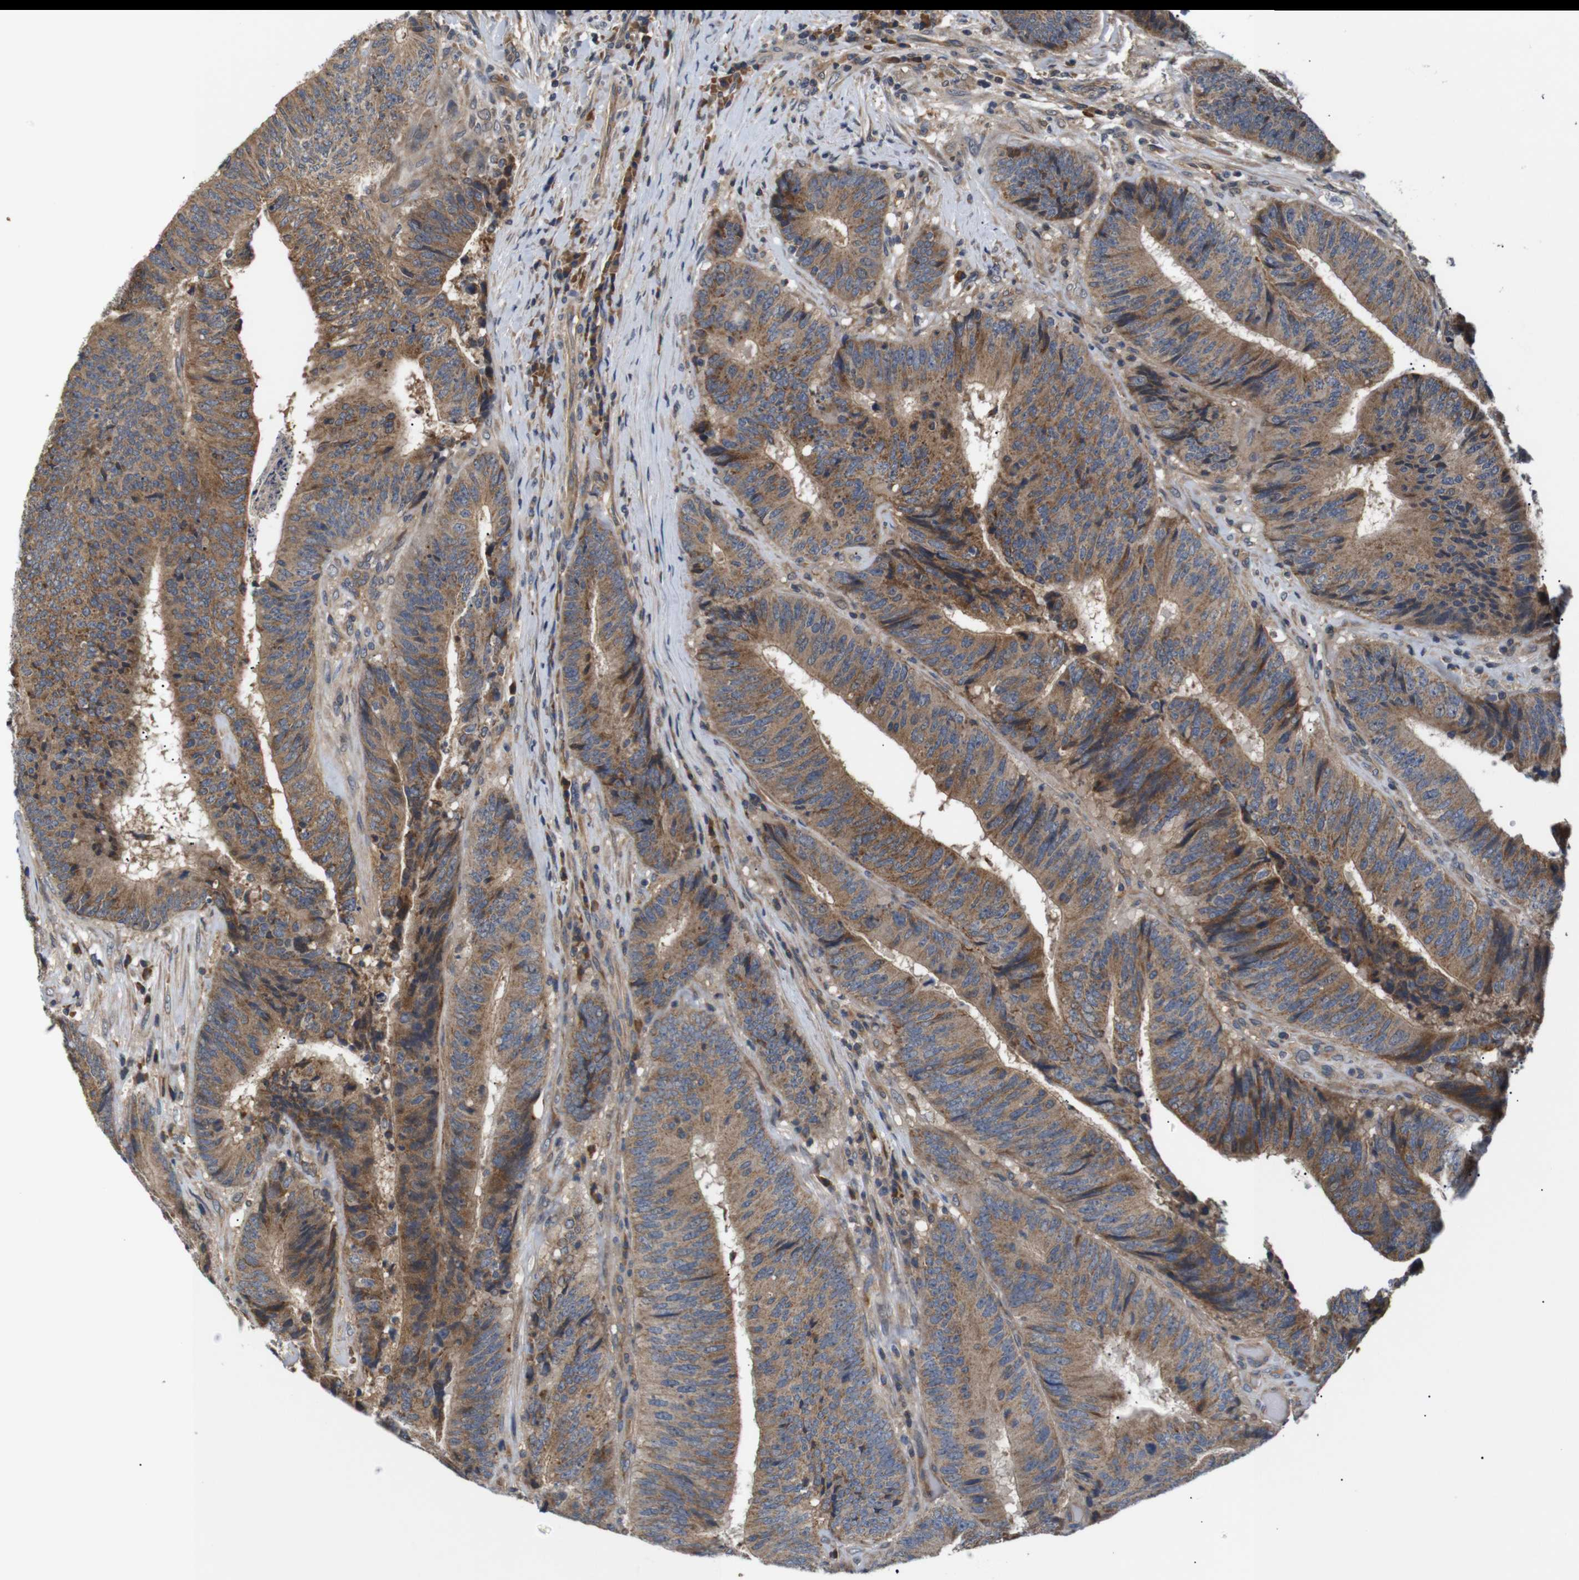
{"staining": {"intensity": "moderate", "quantity": ">75%", "location": "cytoplasmic/membranous"}, "tissue": "colorectal cancer", "cell_type": "Tumor cells", "image_type": "cancer", "snomed": [{"axis": "morphology", "description": "Adenocarcinoma, NOS"}, {"axis": "topography", "description": "Rectum"}], "caption": "A micrograph of human adenocarcinoma (colorectal) stained for a protein shows moderate cytoplasmic/membranous brown staining in tumor cells. The staining was performed using DAB (3,3'-diaminobenzidine), with brown indicating positive protein expression. Nuclei are stained blue with hematoxylin.", "gene": "RIPK1", "patient": {"sex": "male", "age": 72}}